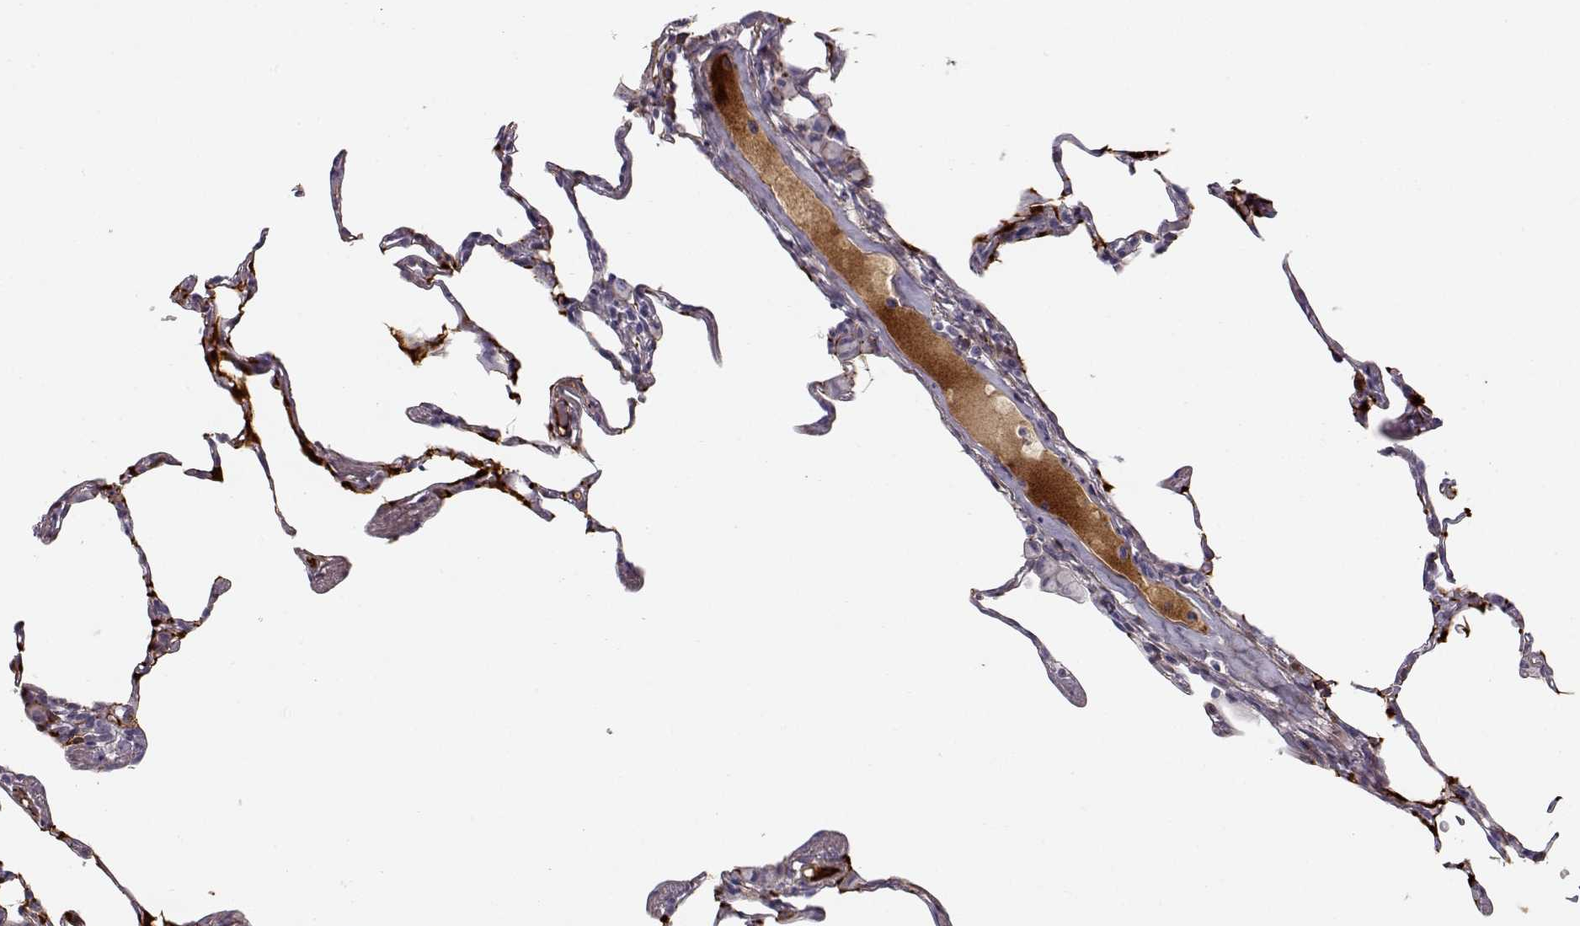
{"staining": {"intensity": "negative", "quantity": "none", "location": "none"}, "tissue": "lung", "cell_type": "Alveolar cells", "image_type": "normal", "snomed": [{"axis": "morphology", "description": "Normal tissue, NOS"}, {"axis": "topography", "description": "Lung"}], "caption": "IHC micrograph of benign lung stained for a protein (brown), which demonstrates no expression in alveolar cells.", "gene": "PABPC1L2A", "patient": {"sex": "female", "age": 57}}